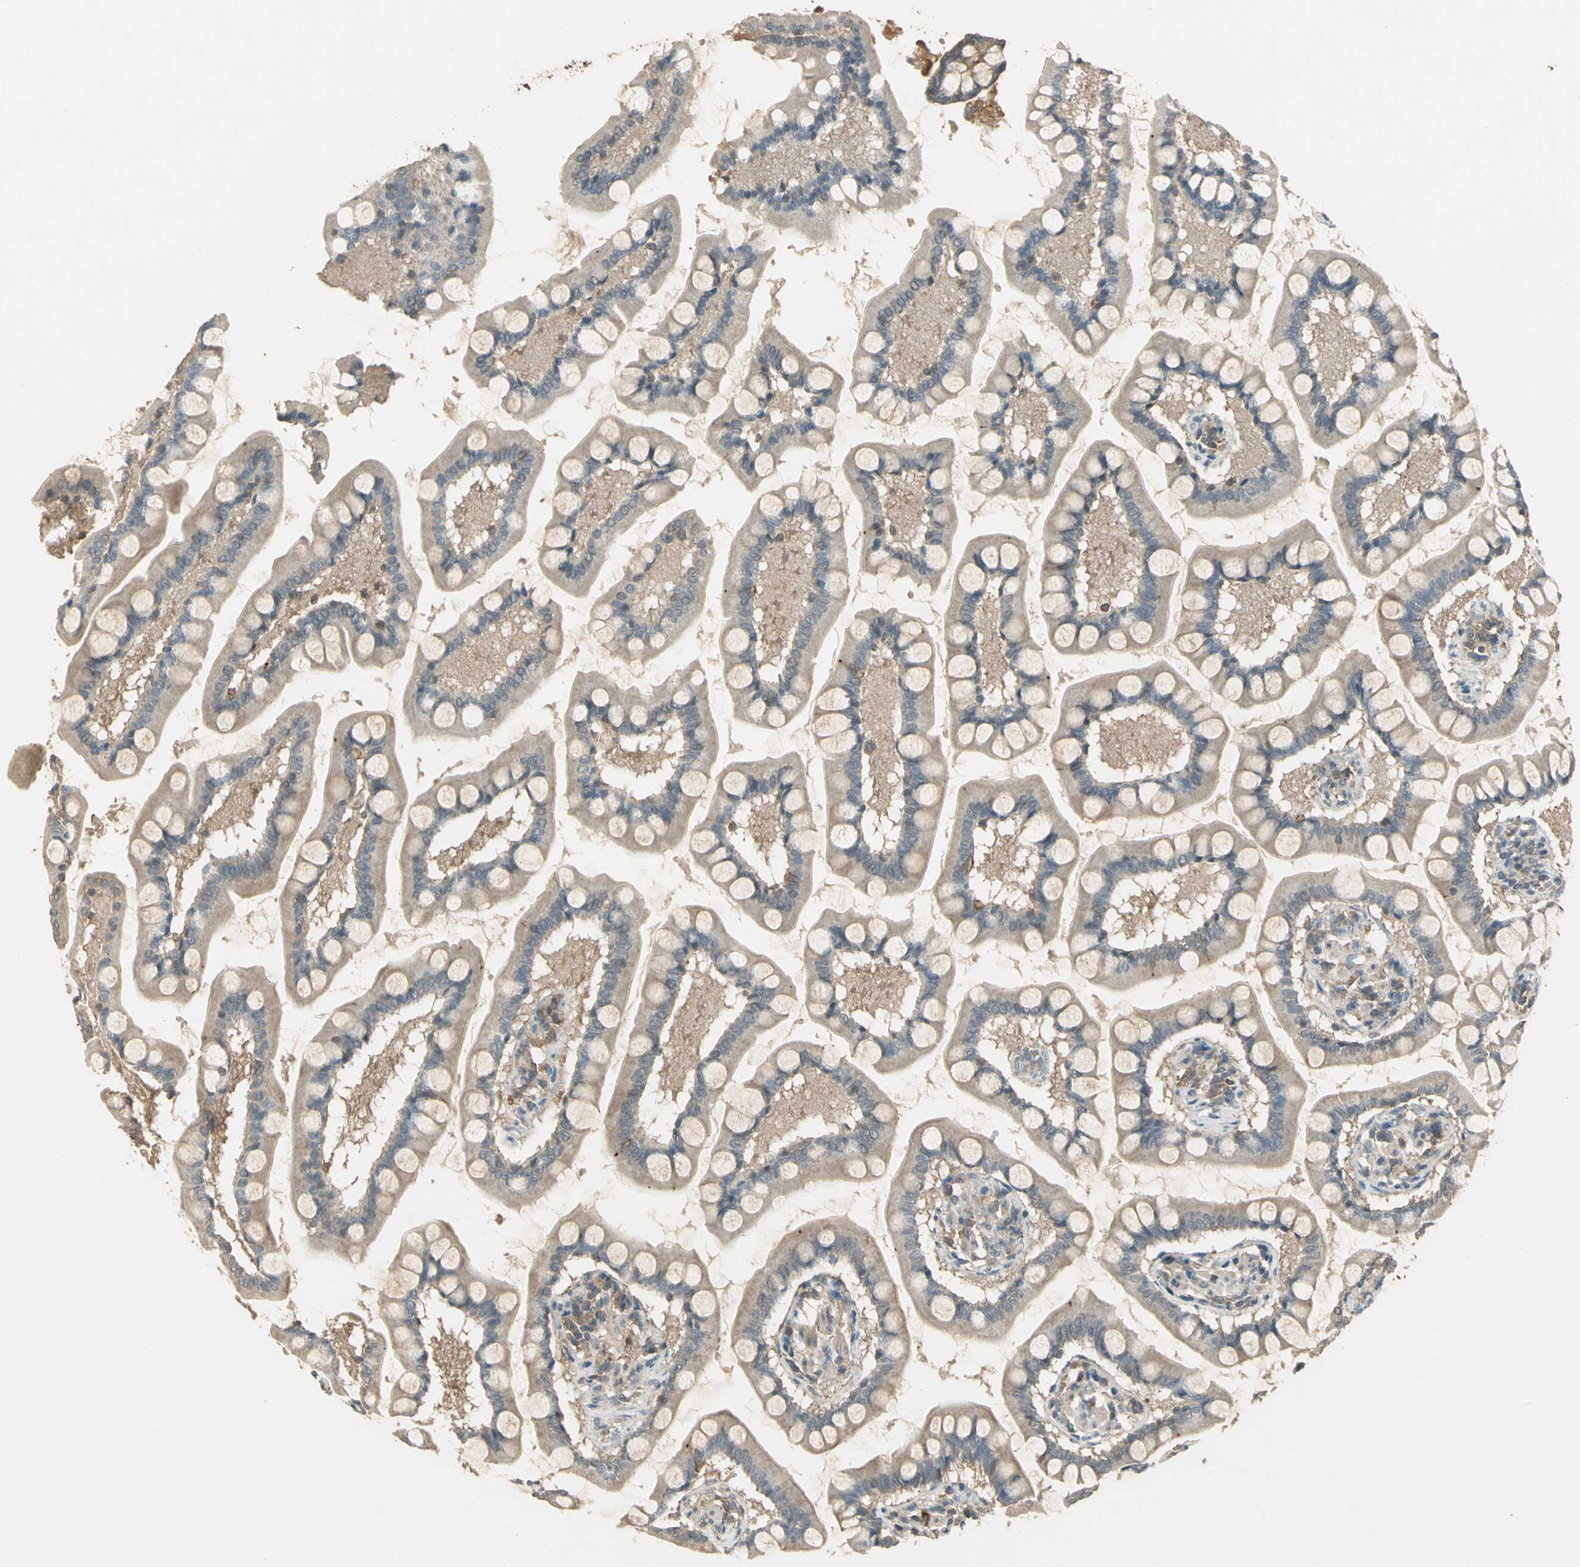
{"staining": {"intensity": "weak", "quantity": ">75%", "location": "cytoplasmic/membranous"}, "tissue": "small intestine", "cell_type": "Glandular cells", "image_type": "normal", "snomed": [{"axis": "morphology", "description": "Normal tissue, NOS"}, {"axis": "topography", "description": "Small intestine"}], "caption": "Immunohistochemical staining of normal human small intestine demonstrates >75% levels of weak cytoplasmic/membranous protein positivity in approximately >75% of glandular cells.", "gene": "KEAP1", "patient": {"sex": "male", "age": 41}}